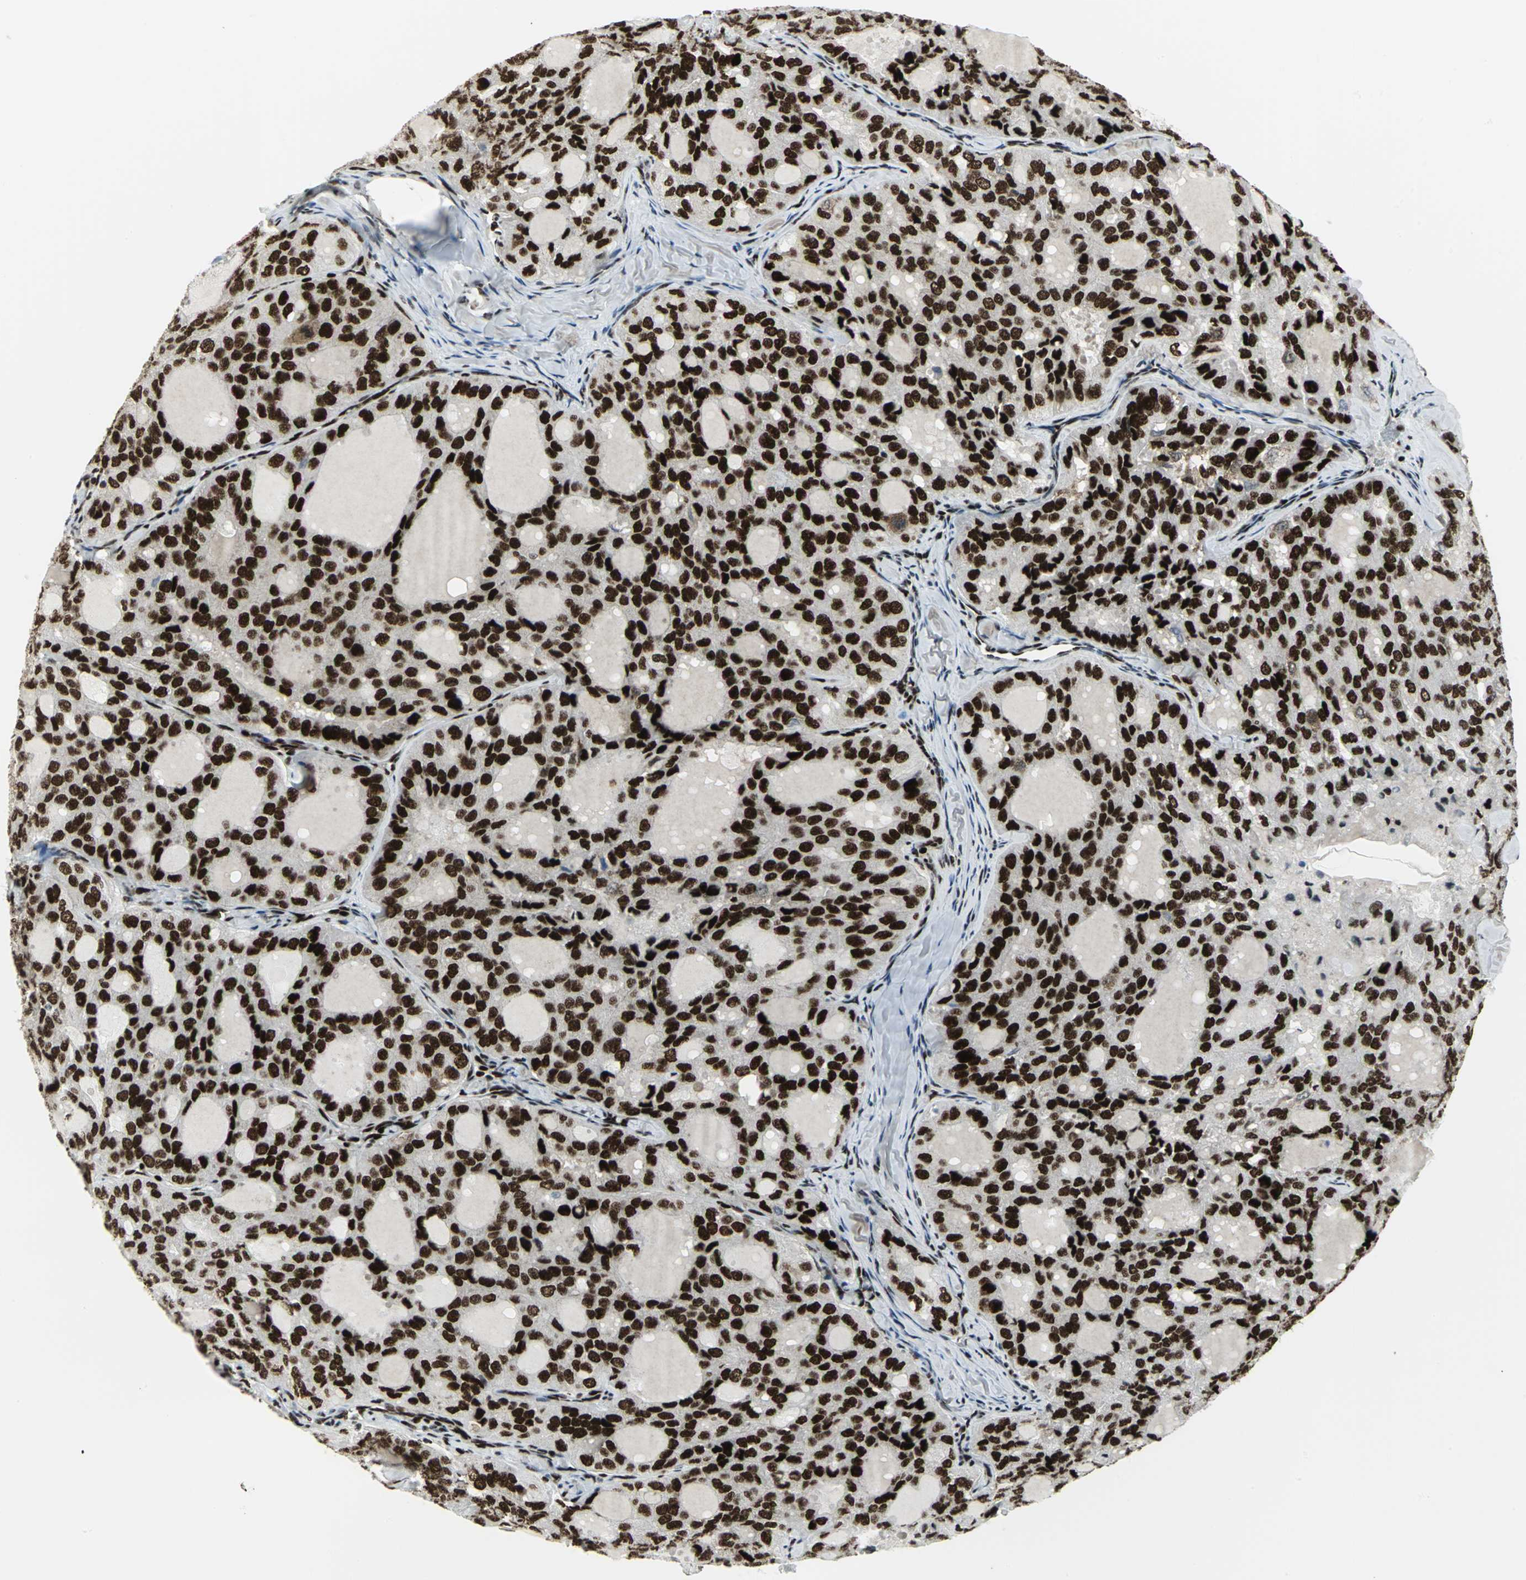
{"staining": {"intensity": "strong", "quantity": ">75%", "location": "nuclear"}, "tissue": "thyroid cancer", "cell_type": "Tumor cells", "image_type": "cancer", "snomed": [{"axis": "morphology", "description": "Follicular adenoma carcinoma, NOS"}, {"axis": "topography", "description": "Thyroid gland"}], "caption": "Human follicular adenoma carcinoma (thyroid) stained with a brown dye exhibits strong nuclear positive staining in about >75% of tumor cells.", "gene": "SMARCA4", "patient": {"sex": "male", "age": 75}}